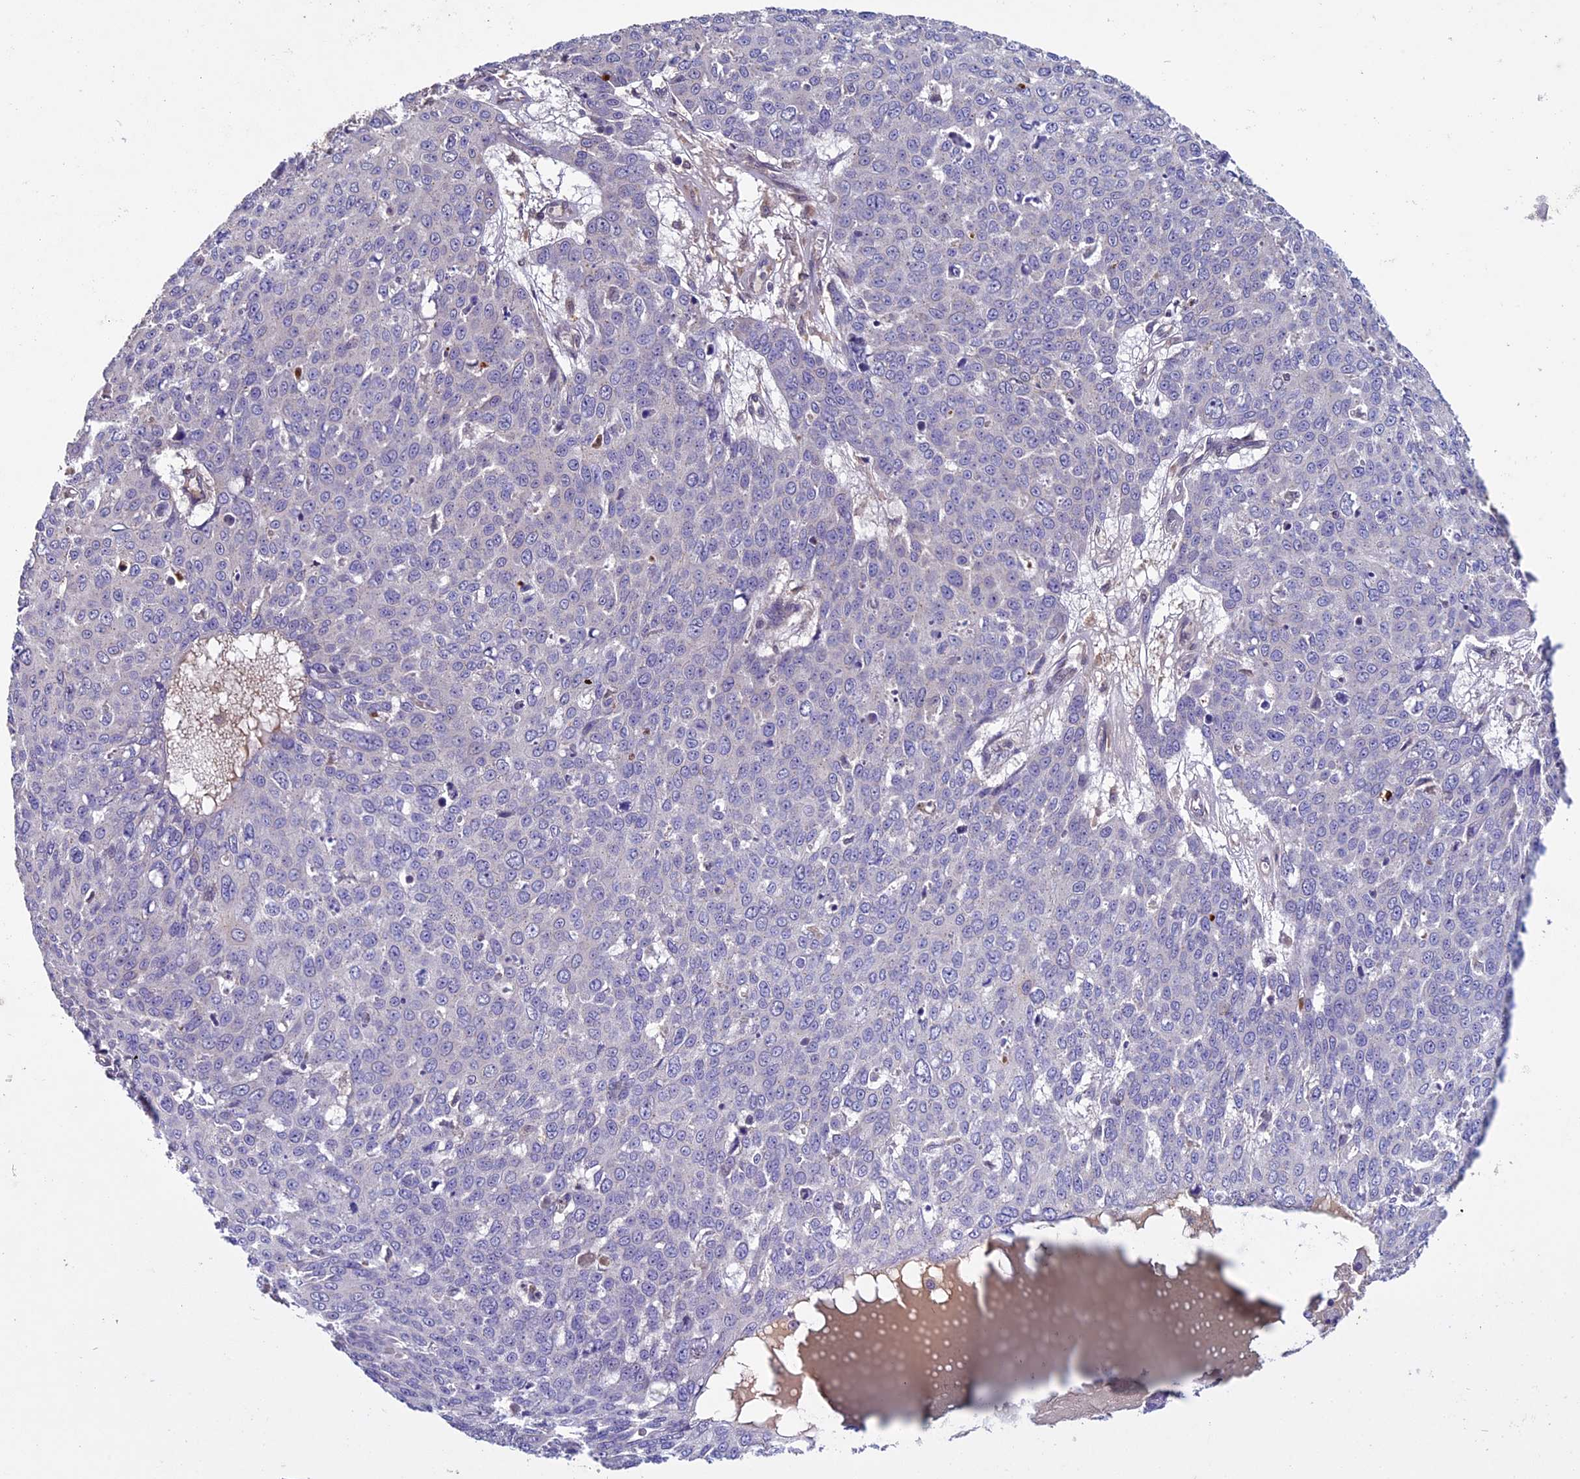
{"staining": {"intensity": "negative", "quantity": "none", "location": "none"}, "tissue": "skin cancer", "cell_type": "Tumor cells", "image_type": "cancer", "snomed": [{"axis": "morphology", "description": "Squamous cell carcinoma, NOS"}, {"axis": "topography", "description": "Skin"}], "caption": "A high-resolution micrograph shows immunohistochemistry (IHC) staining of skin cancer (squamous cell carcinoma), which exhibits no significant staining in tumor cells.", "gene": "C3orf70", "patient": {"sex": "male", "age": 71}}